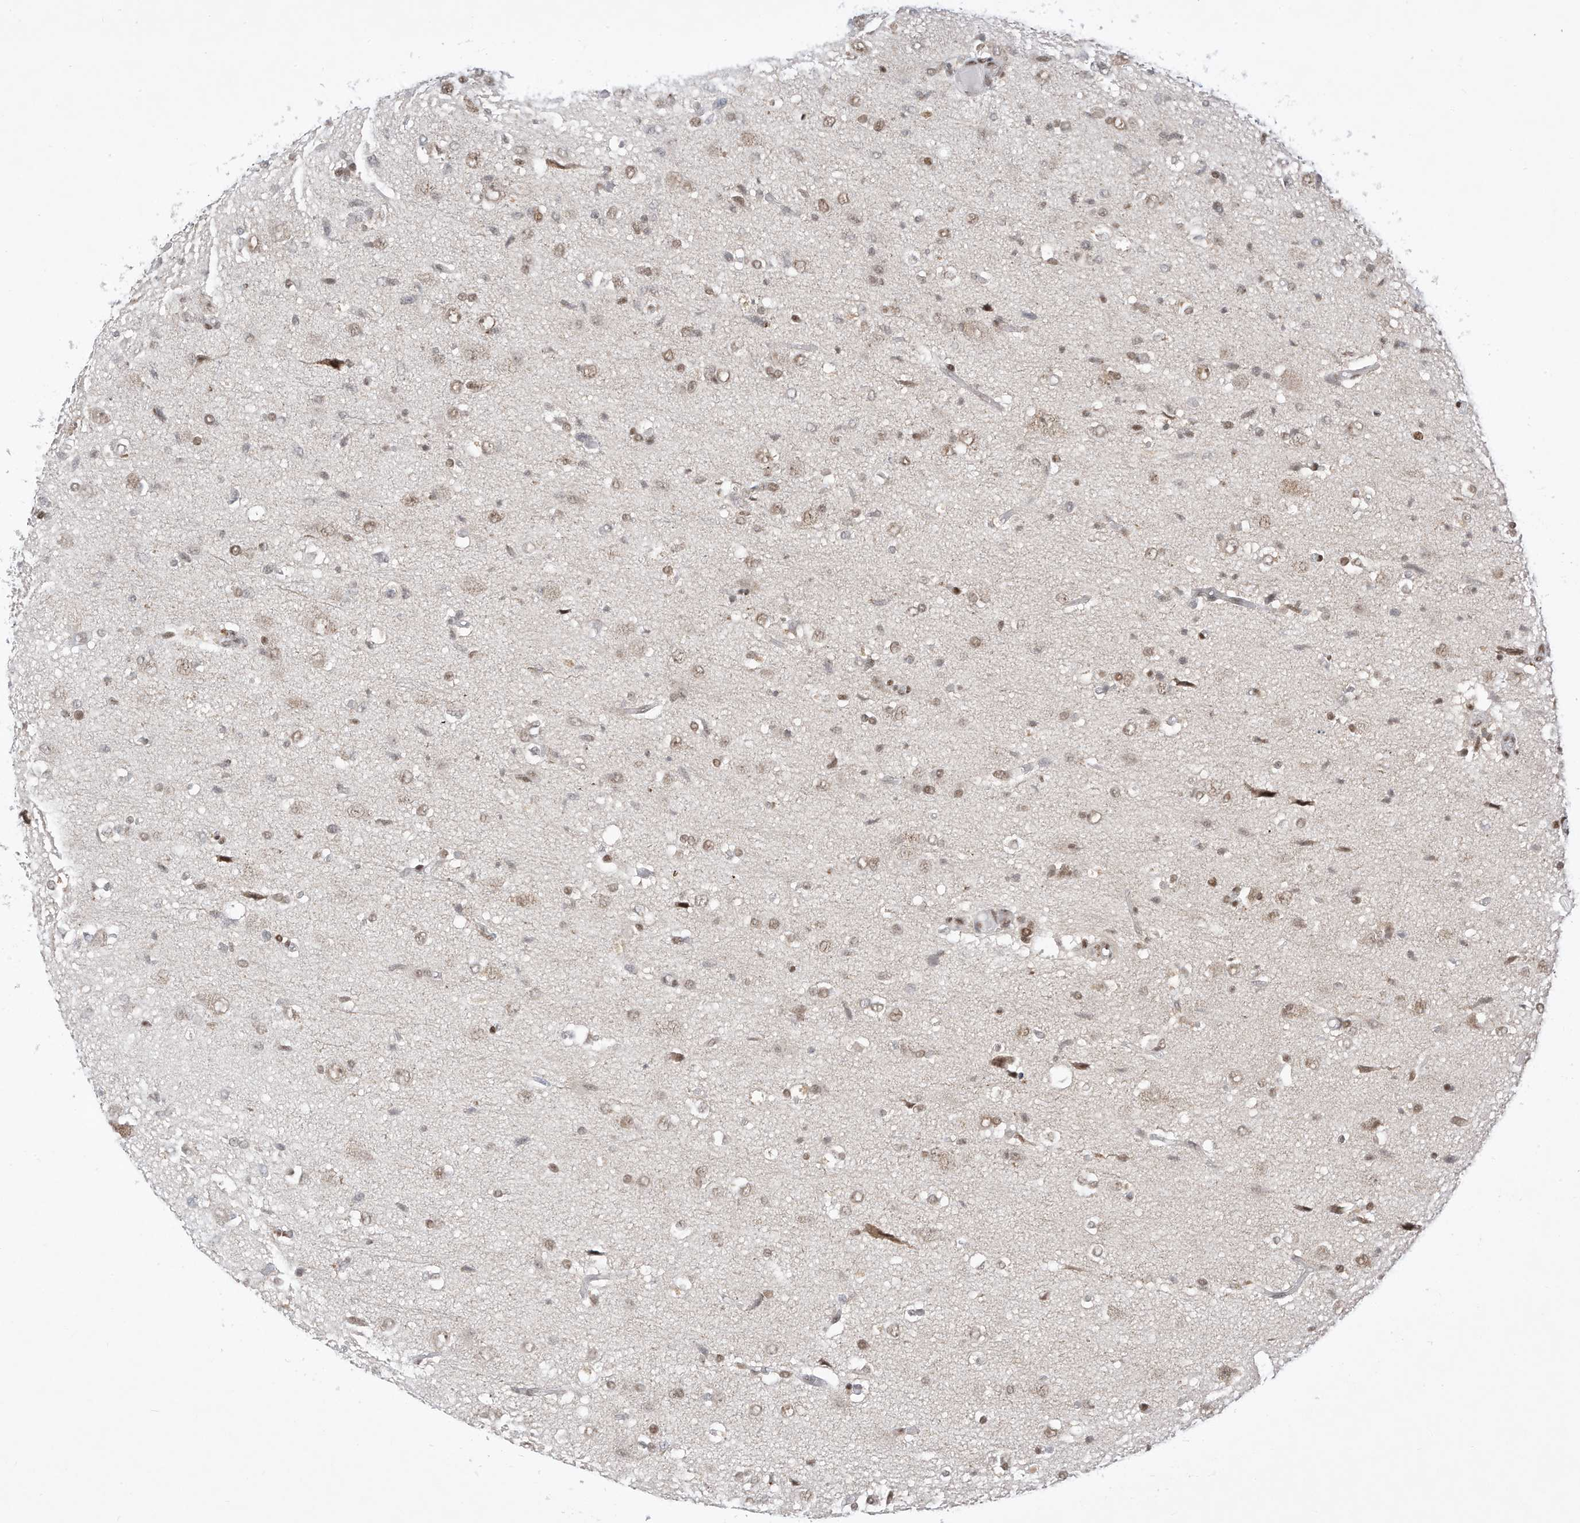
{"staining": {"intensity": "weak", "quantity": "25%-75%", "location": "nuclear"}, "tissue": "glioma", "cell_type": "Tumor cells", "image_type": "cancer", "snomed": [{"axis": "morphology", "description": "Glioma, malignant, High grade"}, {"axis": "topography", "description": "Brain"}], "caption": "IHC staining of glioma, which demonstrates low levels of weak nuclear staining in approximately 25%-75% of tumor cells indicating weak nuclear protein expression. The staining was performed using DAB (brown) for protein detection and nuclei were counterstained in hematoxylin (blue).", "gene": "AURKAIP1", "patient": {"sex": "female", "age": 59}}